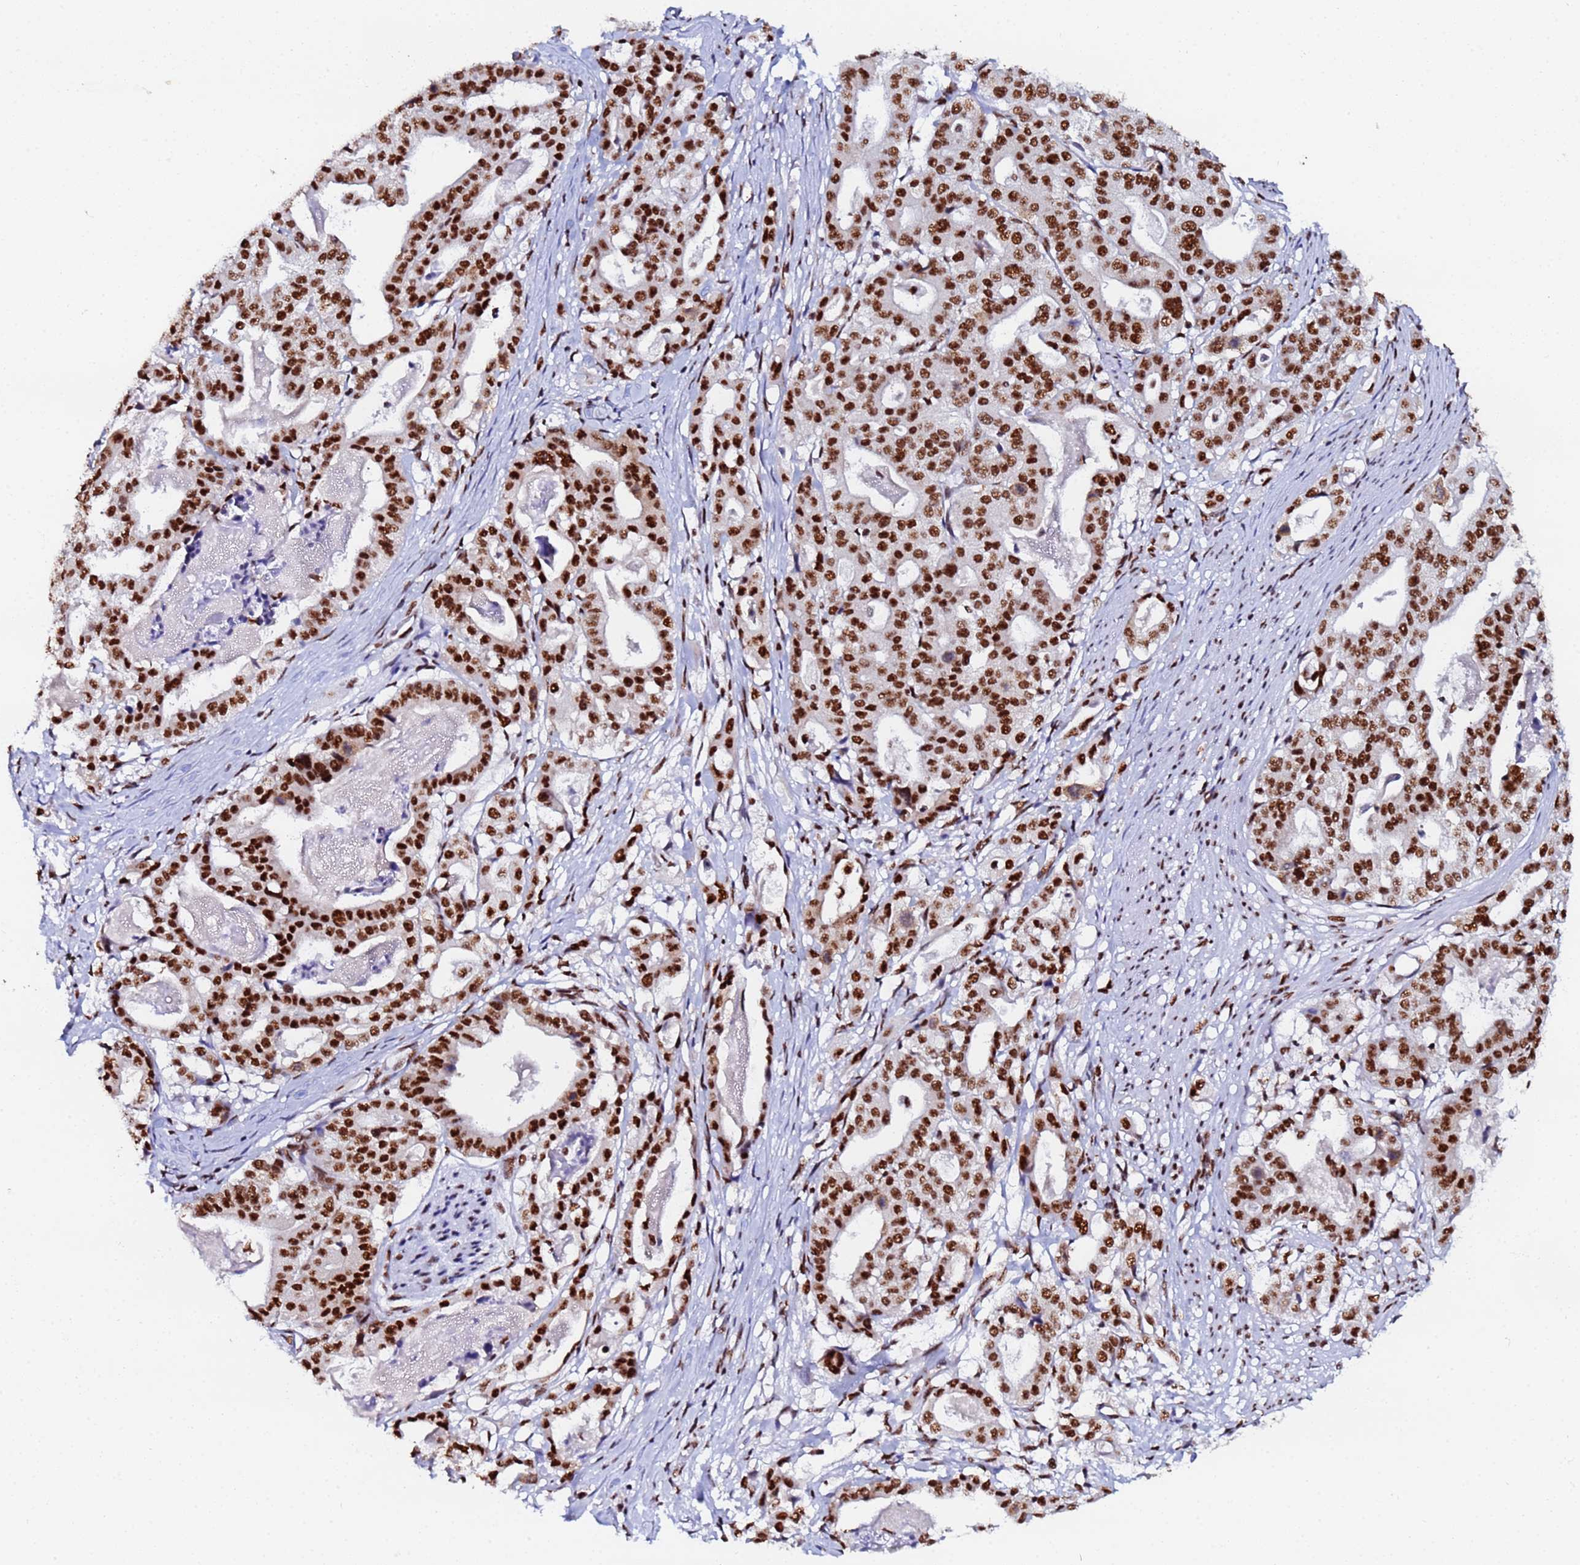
{"staining": {"intensity": "strong", "quantity": ">75%", "location": "nuclear"}, "tissue": "stomach cancer", "cell_type": "Tumor cells", "image_type": "cancer", "snomed": [{"axis": "morphology", "description": "Adenocarcinoma, NOS"}, {"axis": "topography", "description": "Stomach"}], "caption": "This histopathology image exhibits immunohistochemistry (IHC) staining of adenocarcinoma (stomach), with high strong nuclear positivity in approximately >75% of tumor cells.", "gene": "SNRPA1", "patient": {"sex": "male", "age": 48}}